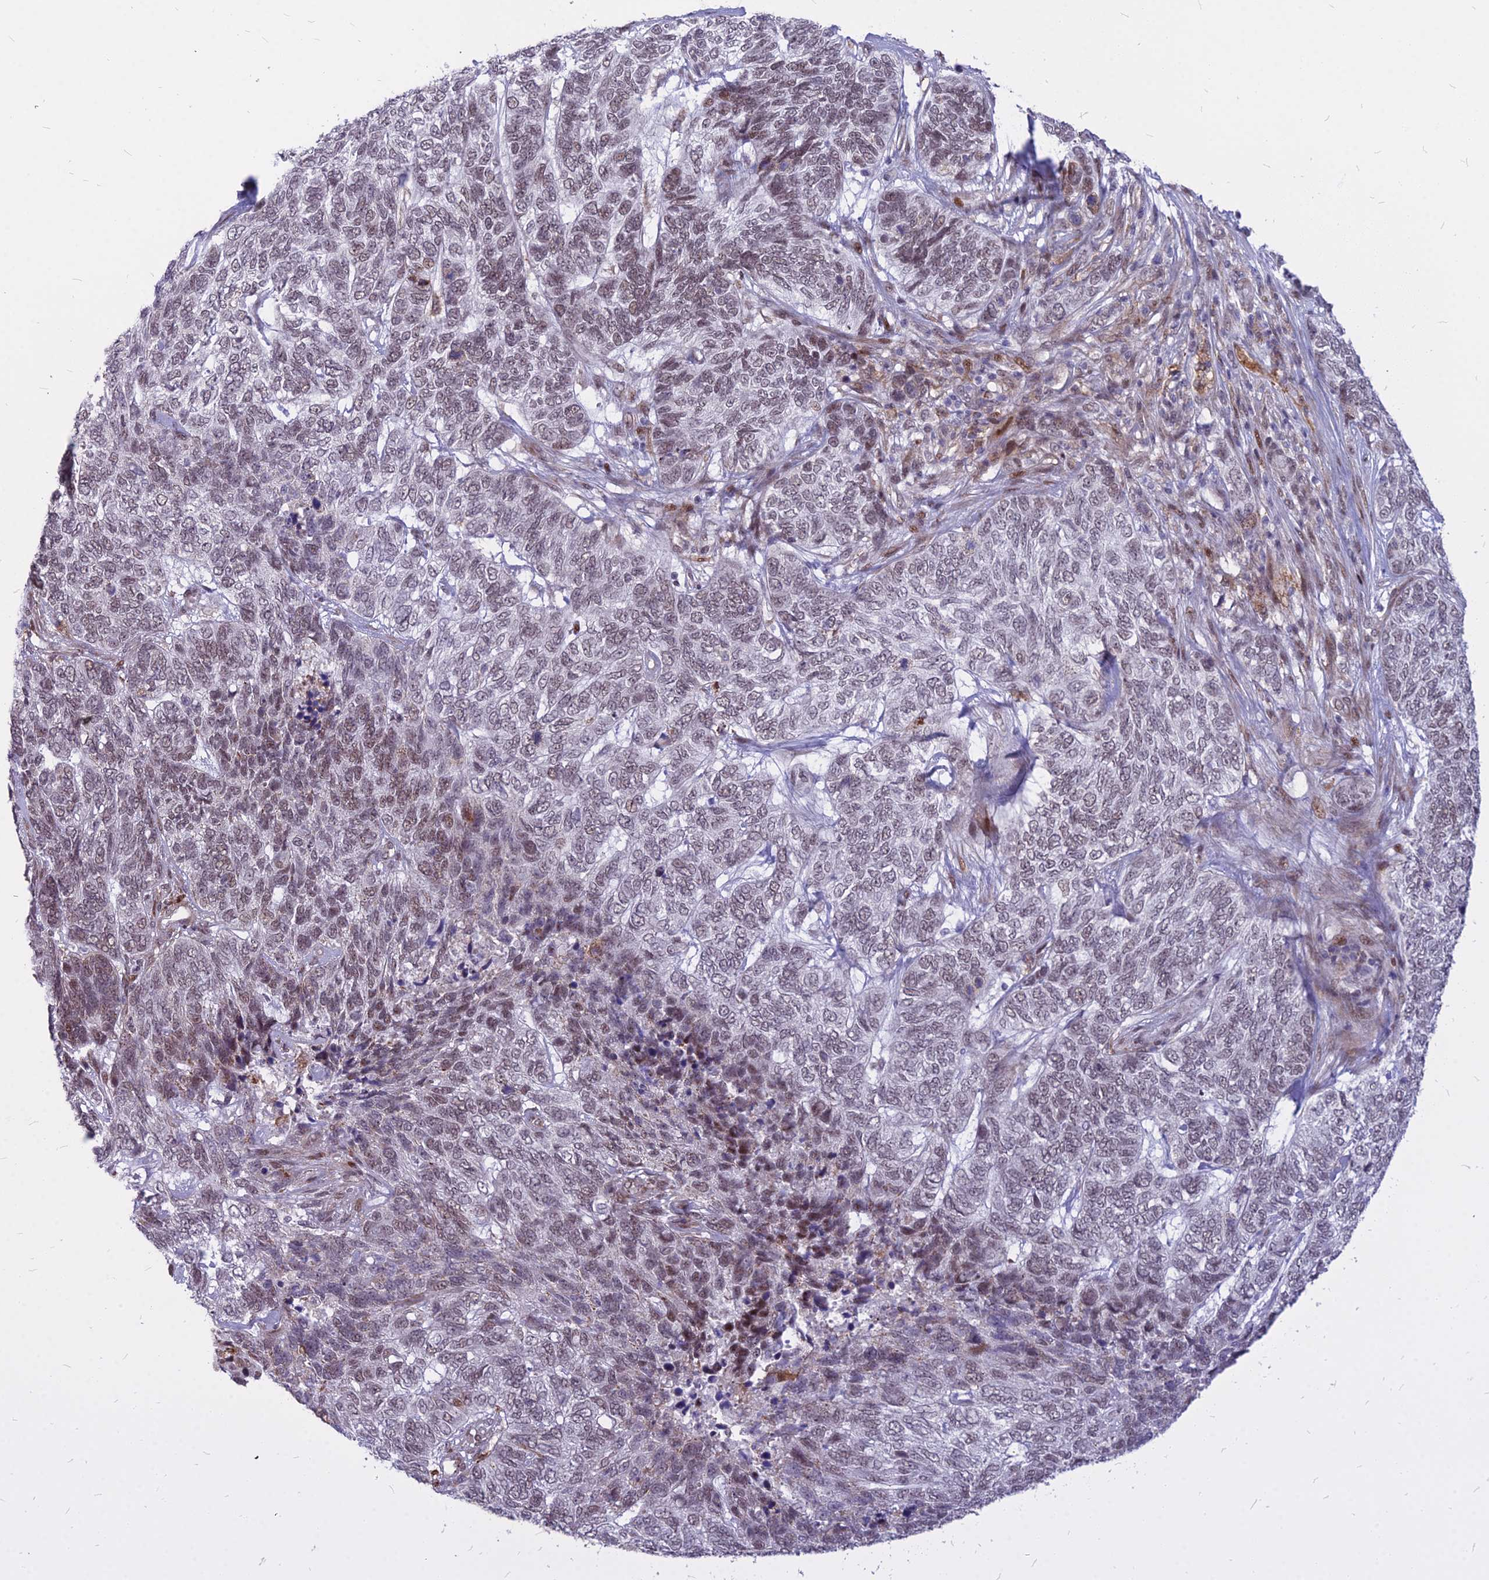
{"staining": {"intensity": "weak", "quantity": "<25%", "location": "nuclear"}, "tissue": "skin cancer", "cell_type": "Tumor cells", "image_type": "cancer", "snomed": [{"axis": "morphology", "description": "Basal cell carcinoma"}, {"axis": "topography", "description": "Skin"}], "caption": "Immunohistochemistry (IHC) histopathology image of neoplastic tissue: skin cancer (basal cell carcinoma) stained with DAB (3,3'-diaminobenzidine) demonstrates no significant protein staining in tumor cells.", "gene": "ALG10", "patient": {"sex": "female", "age": 65}}